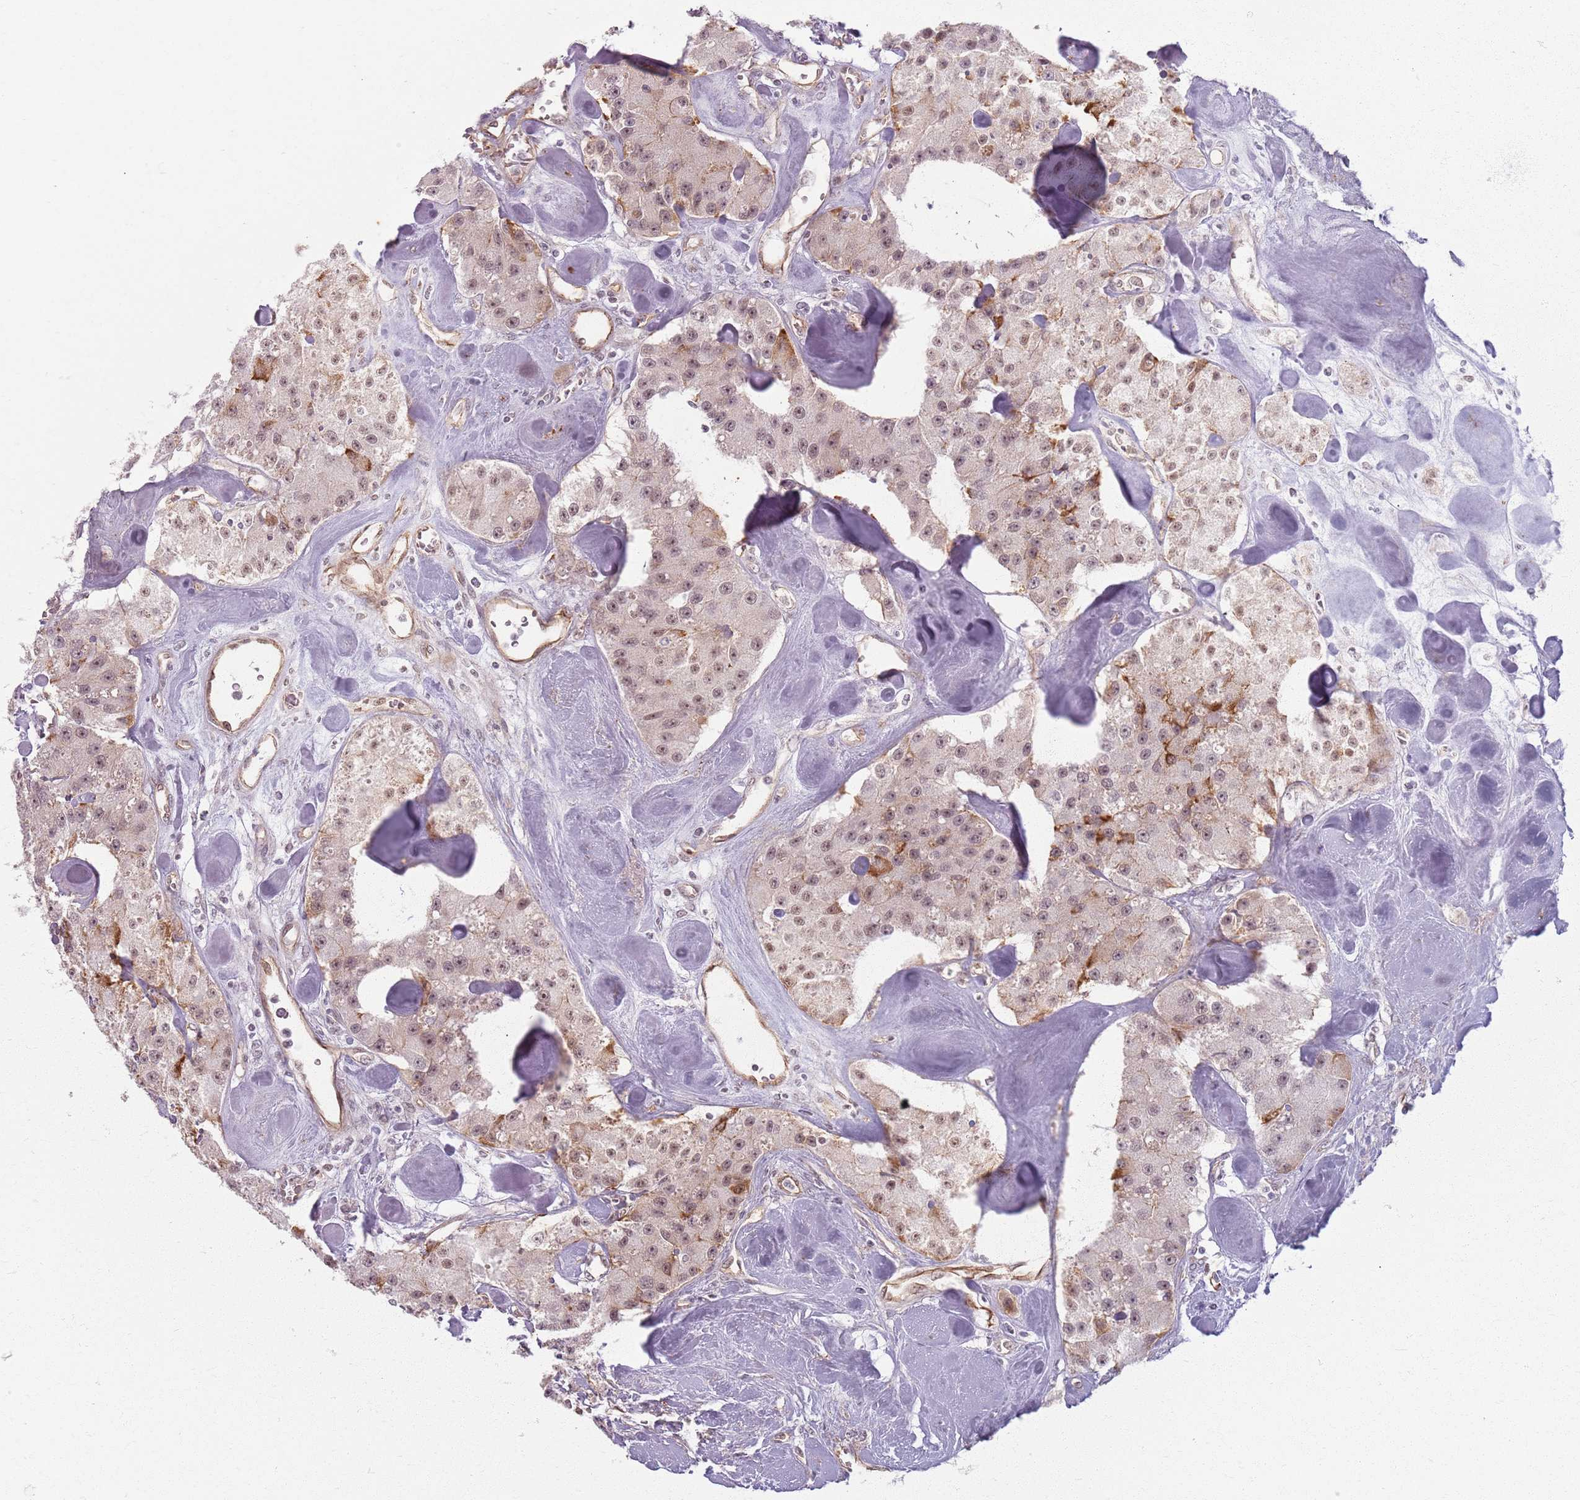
{"staining": {"intensity": "weak", "quantity": "25%-75%", "location": "nuclear"}, "tissue": "carcinoid", "cell_type": "Tumor cells", "image_type": "cancer", "snomed": [{"axis": "morphology", "description": "Carcinoid, malignant, NOS"}, {"axis": "topography", "description": "Pancreas"}], "caption": "Carcinoid tissue reveals weak nuclear expression in about 25%-75% of tumor cells, visualized by immunohistochemistry.", "gene": "KCNA5", "patient": {"sex": "male", "age": 41}}